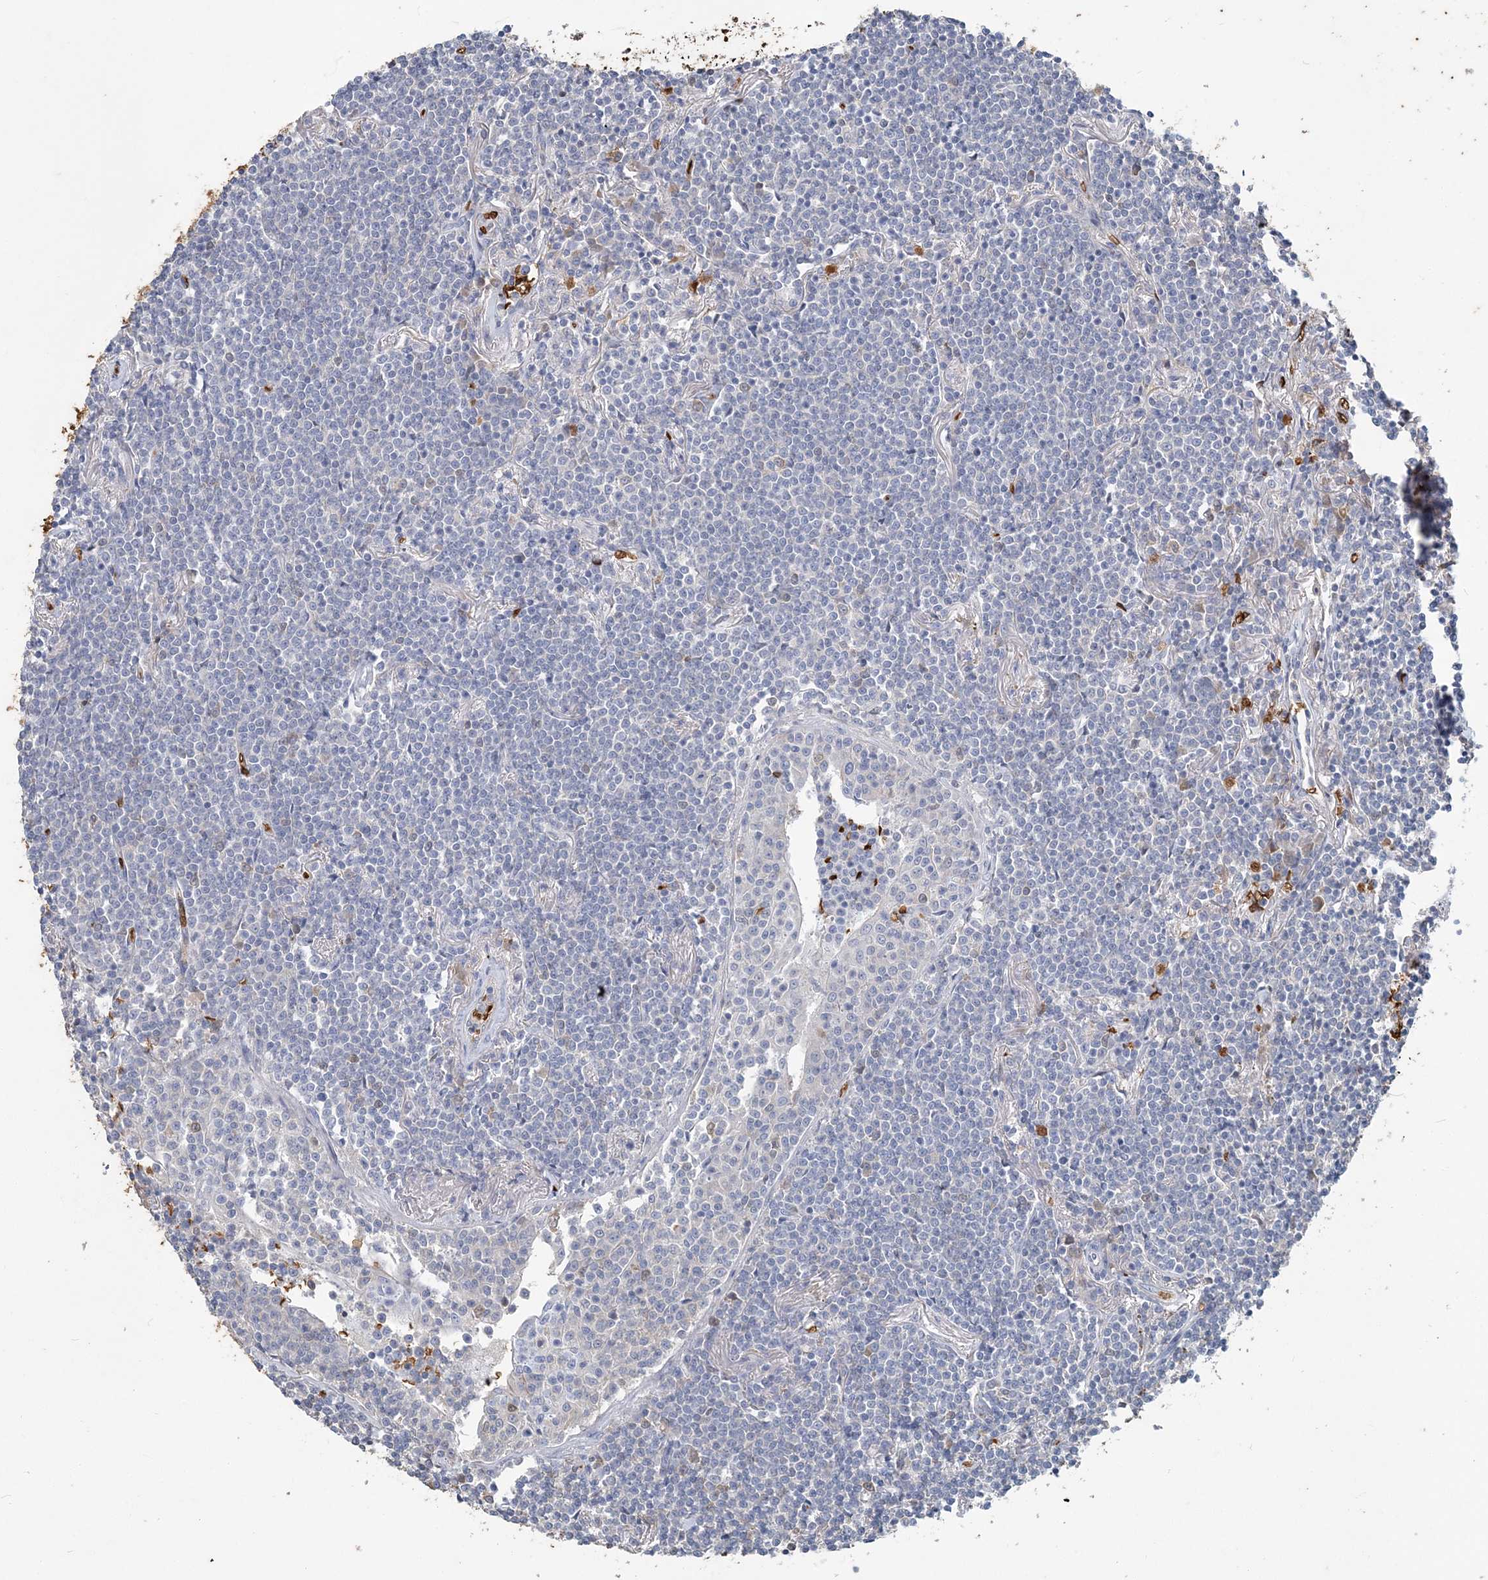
{"staining": {"intensity": "negative", "quantity": "none", "location": "none"}, "tissue": "lymphoma", "cell_type": "Tumor cells", "image_type": "cancer", "snomed": [{"axis": "morphology", "description": "Malignant lymphoma, non-Hodgkin's type, Low grade"}, {"axis": "topography", "description": "Lung"}], "caption": "Histopathology image shows no significant protein expression in tumor cells of lymphoma.", "gene": "HBD", "patient": {"sex": "female", "age": 71}}